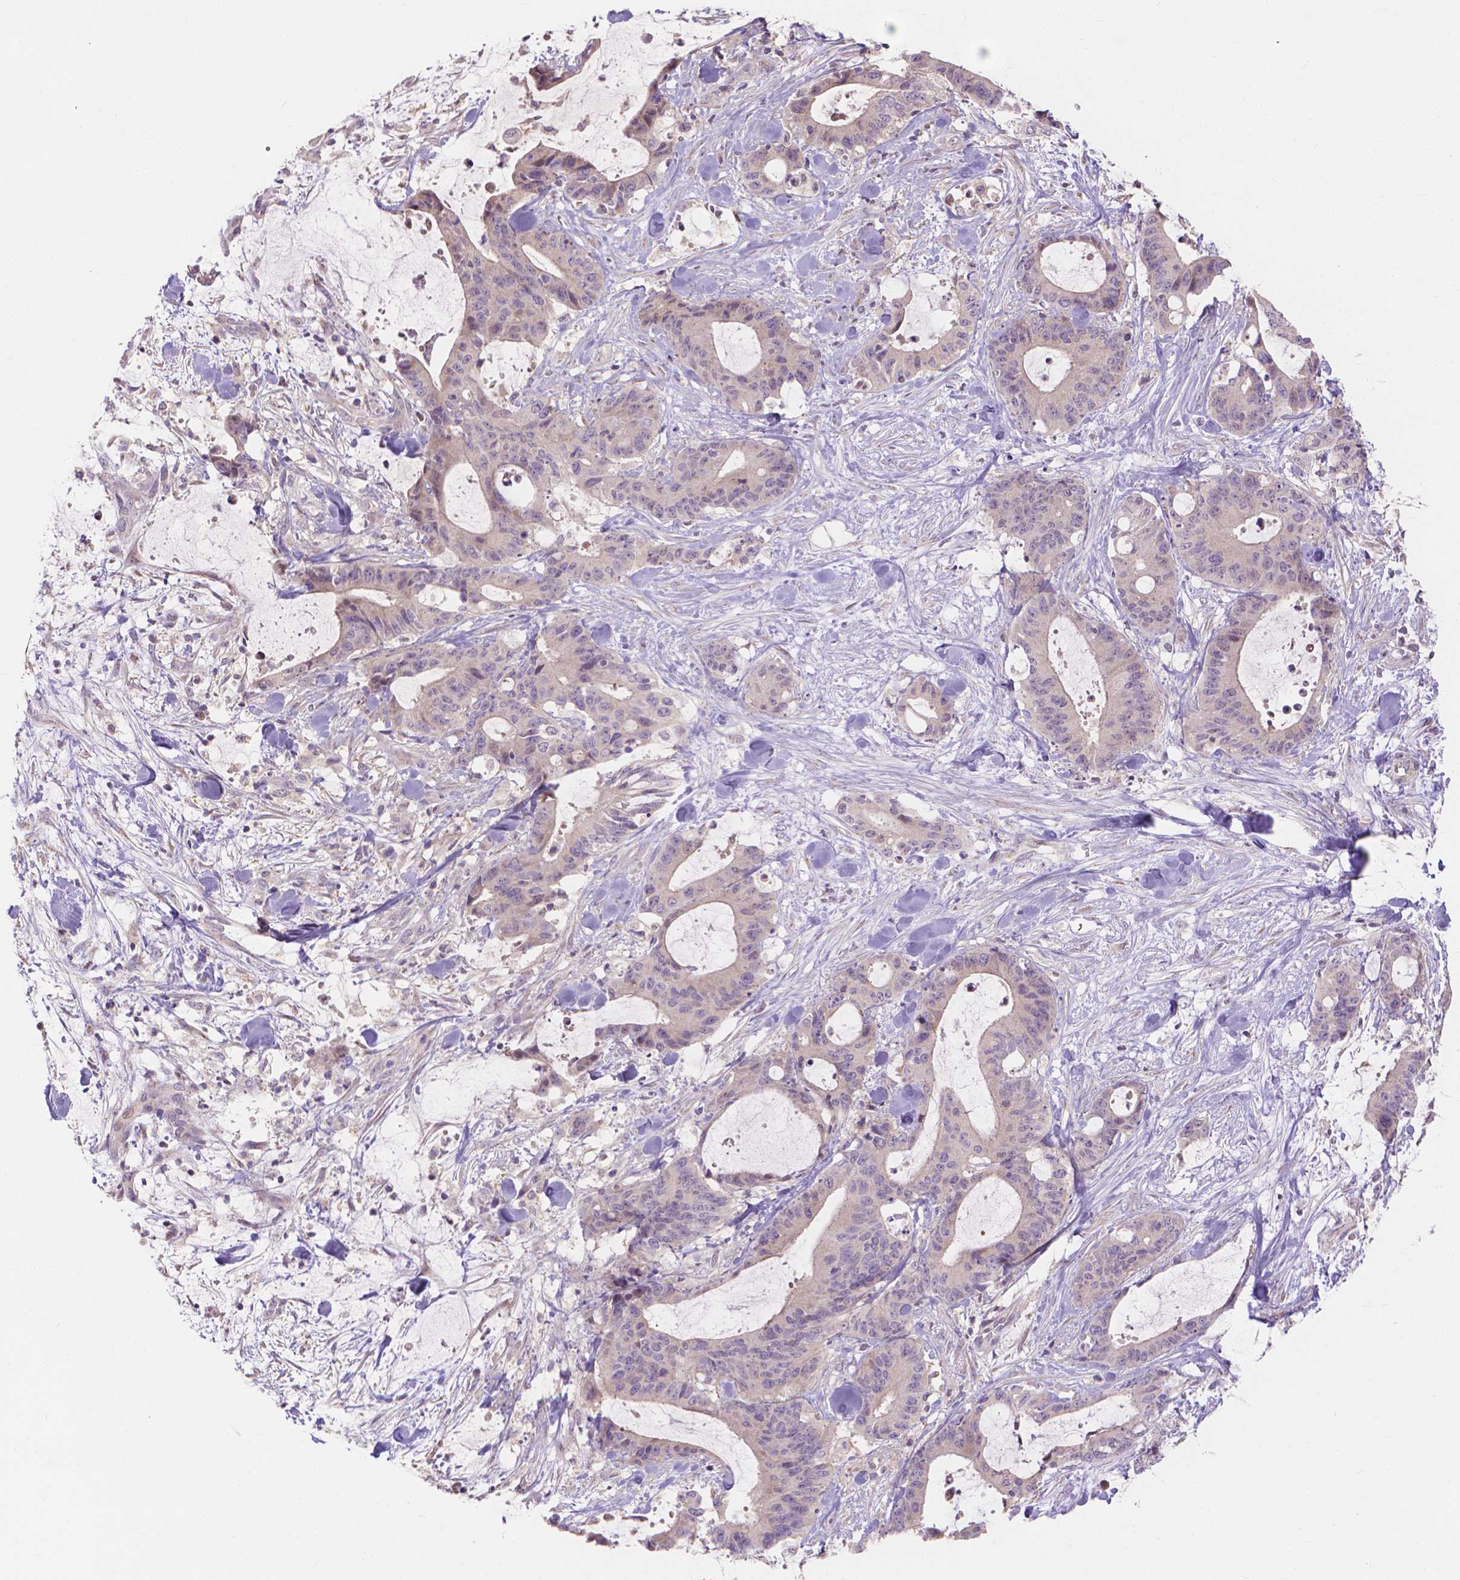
{"staining": {"intensity": "negative", "quantity": "none", "location": "none"}, "tissue": "liver cancer", "cell_type": "Tumor cells", "image_type": "cancer", "snomed": [{"axis": "morphology", "description": "Cholangiocarcinoma"}, {"axis": "topography", "description": "Liver"}], "caption": "A high-resolution photomicrograph shows immunohistochemistry (IHC) staining of liver cancer, which exhibits no significant staining in tumor cells.", "gene": "PRDM13", "patient": {"sex": "female", "age": 73}}